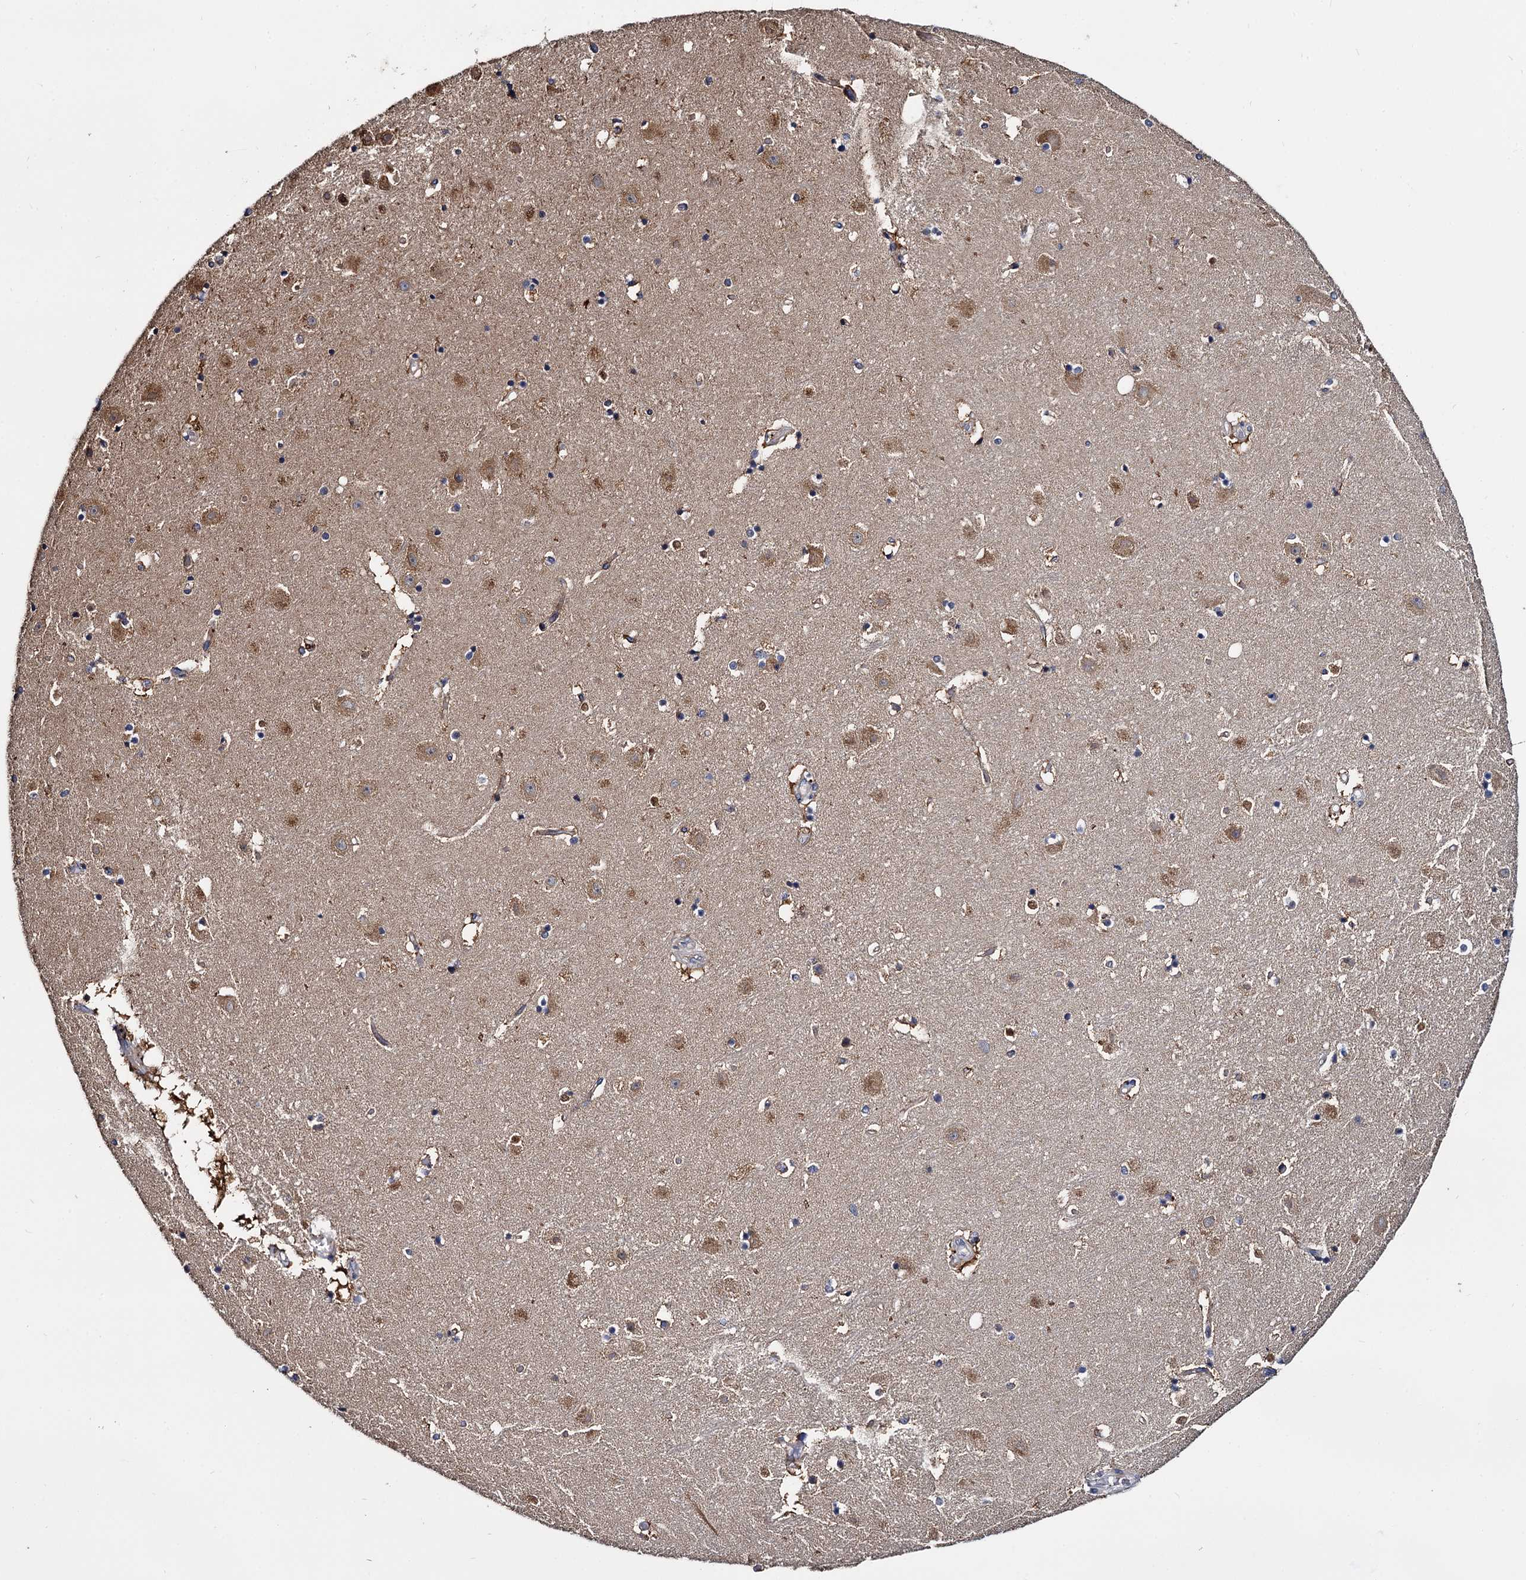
{"staining": {"intensity": "moderate", "quantity": "<25%", "location": "cytoplasmic/membranous"}, "tissue": "hippocampus", "cell_type": "Glial cells", "image_type": "normal", "snomed": [{"axis": "morphology", "description": "Normal tissue, NOS"}, {"axis": "topography", "description": "Hippocampus"}], "caption": "Benign hippocampus reveals moderate cytoplasmic/membranous positivity in approximately <25% of glial cells.", "gene": "CEP192", "patient": {"sex": "female", "age": 52}}